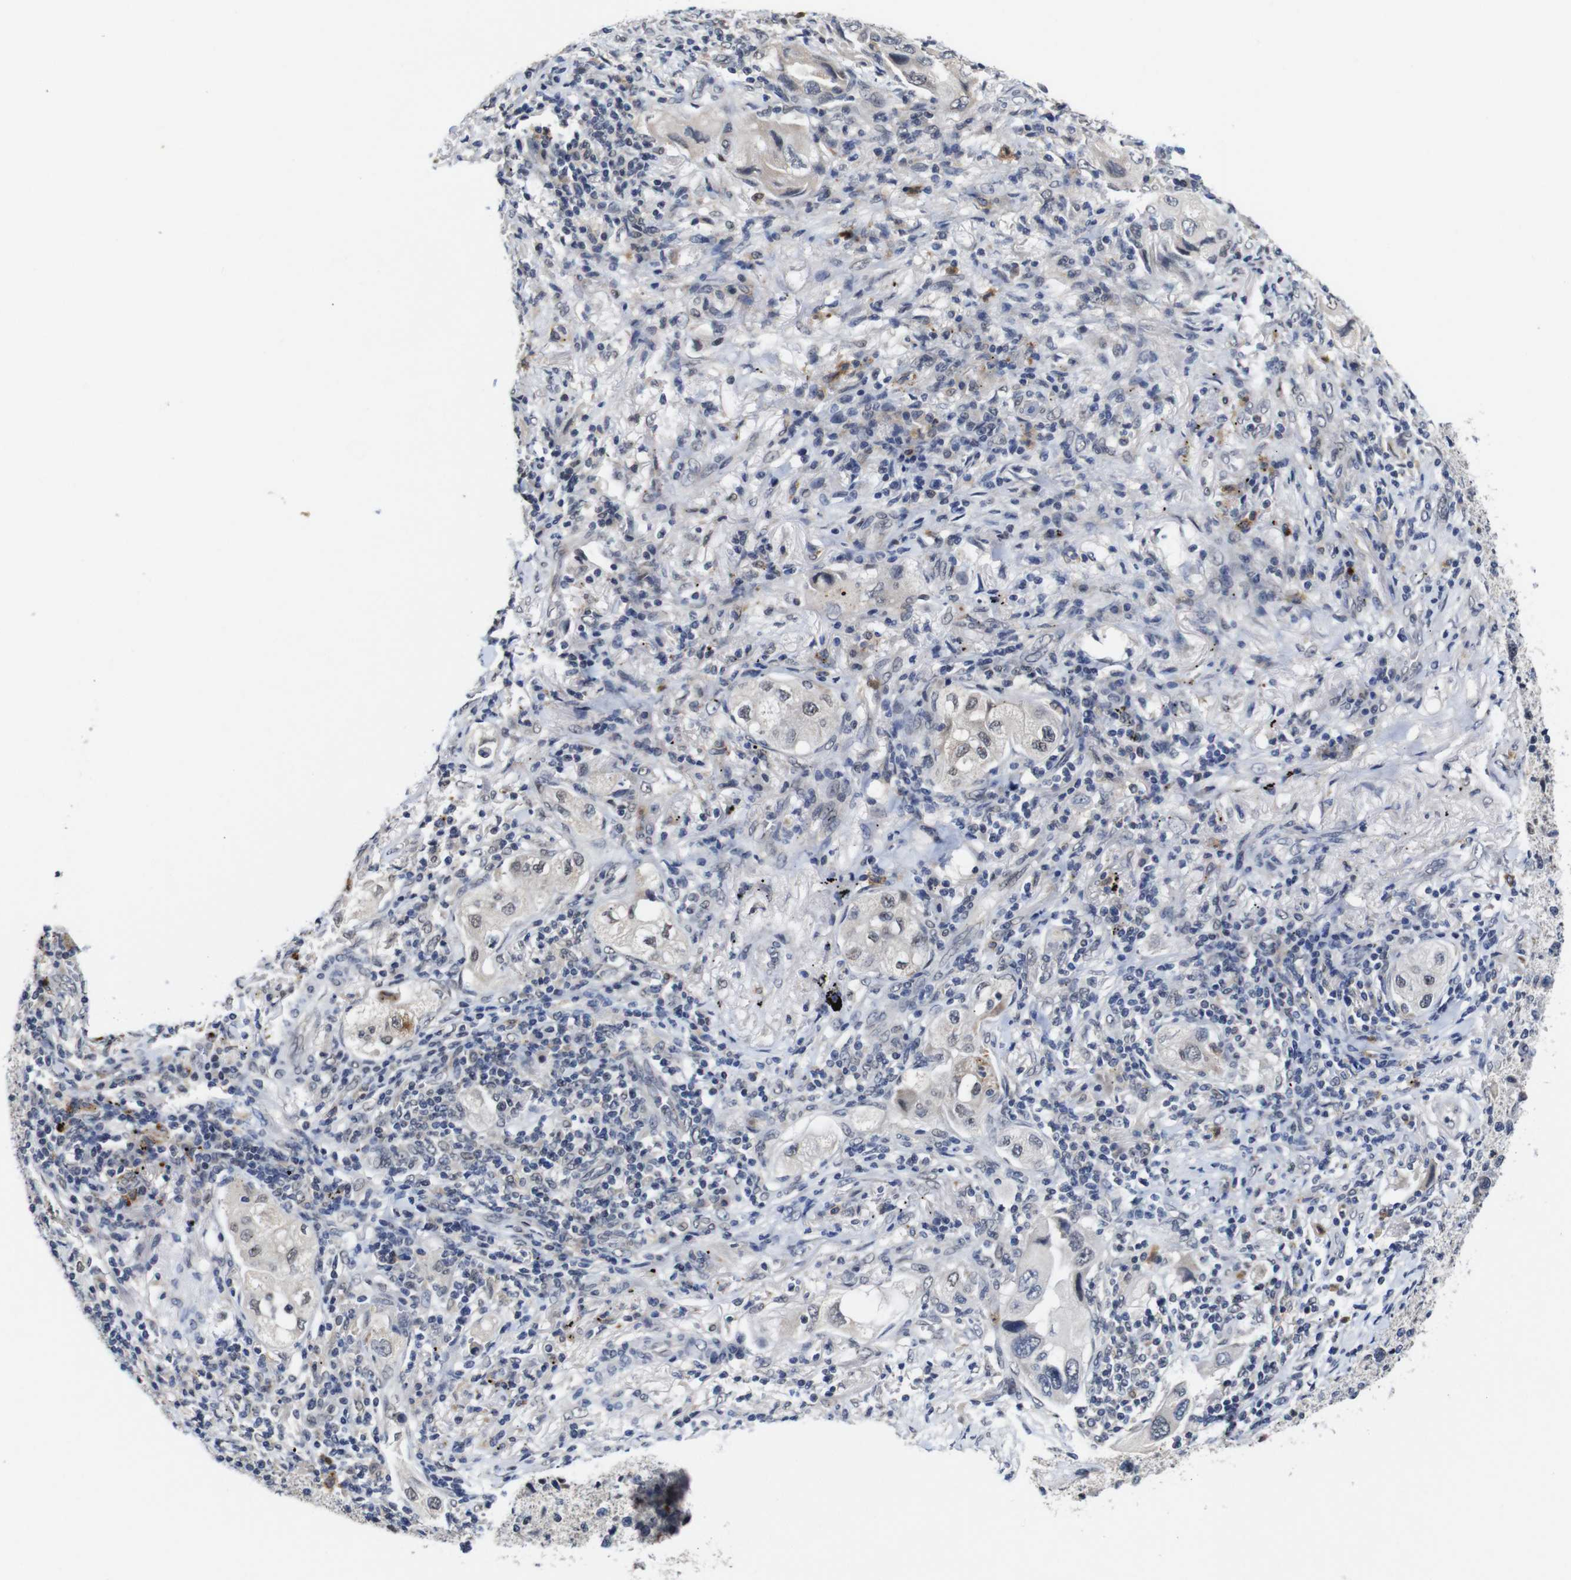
{"staining": {"intensity": "weak", "quantity": "<25%", "location": "nuclear"}, "tissue": "lung cancer", "cell_type": "Tumor cells", "image_type": "cancer", "snomed": [{"axis": "morphology", "description": "Adenocarcinoma, NOS"}, {"axis": "topography", "description": "Lung"}], "caption": "This is a image of immunohistochemistry (IHC) staining of lung adenocarcinoma, which shows no expression in tumor cells.", "gene": "NTRK3", "patient": {"sex": "female", "age": 65}}